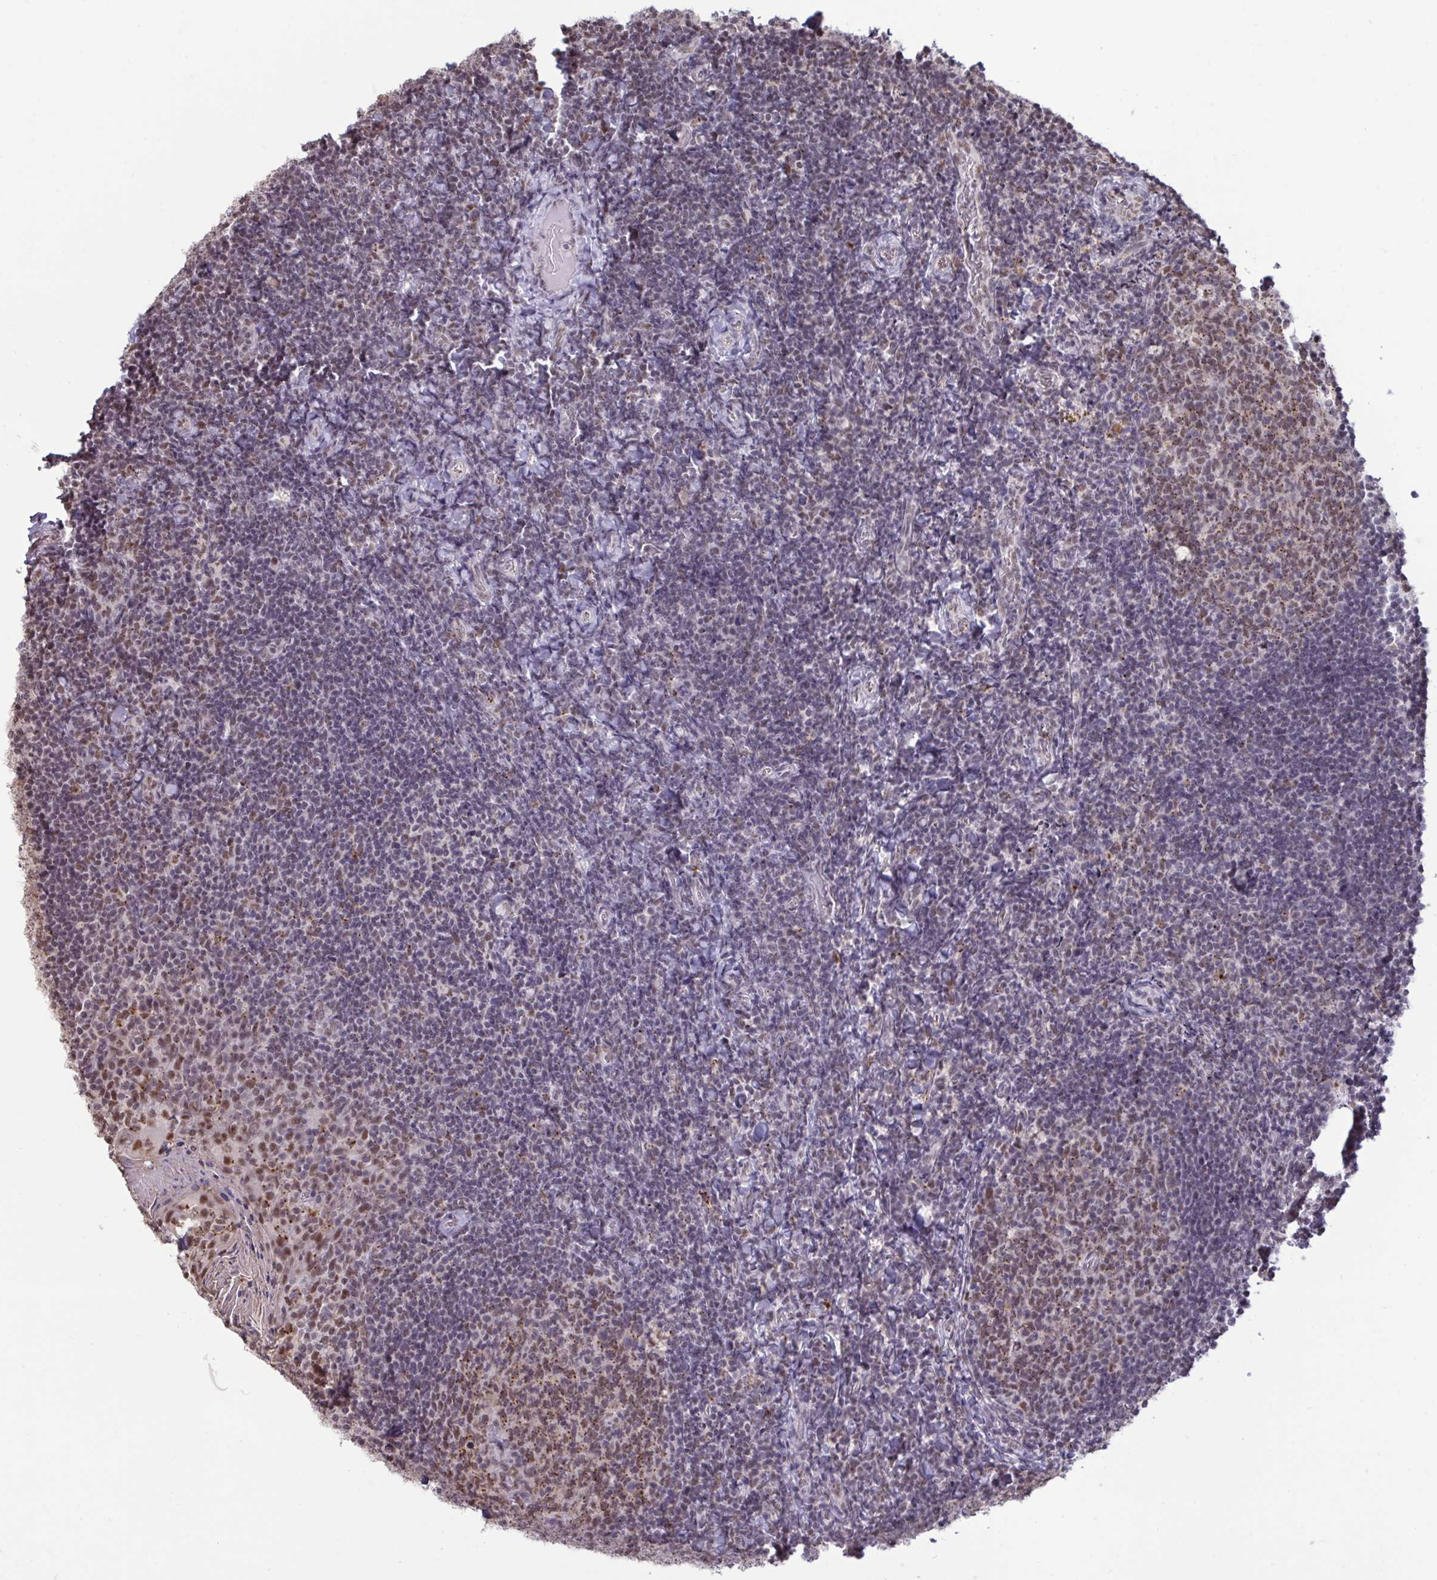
{"staining": {"intensity": "moderate", "quantity": ">75%", "location": "cytoplasmic/membranous,nuclear"}, "tissue": "tonsil", "cell_type": "Germinal center cells", "image_type": "normal", "snomed": [{"axis": "morphology", "description": "Normal tissue, NOS"}, {"axis": "topography", "description": "Tonsil"}], "caption": "The micrograph displays staining of normal tonsil, revealing moderate cytoplasmic/membranous,nuclear protein positivity (brown color) within germinal center cells.", "gene": "PUF60", "patient": {"sex": "female", "age": 10}}